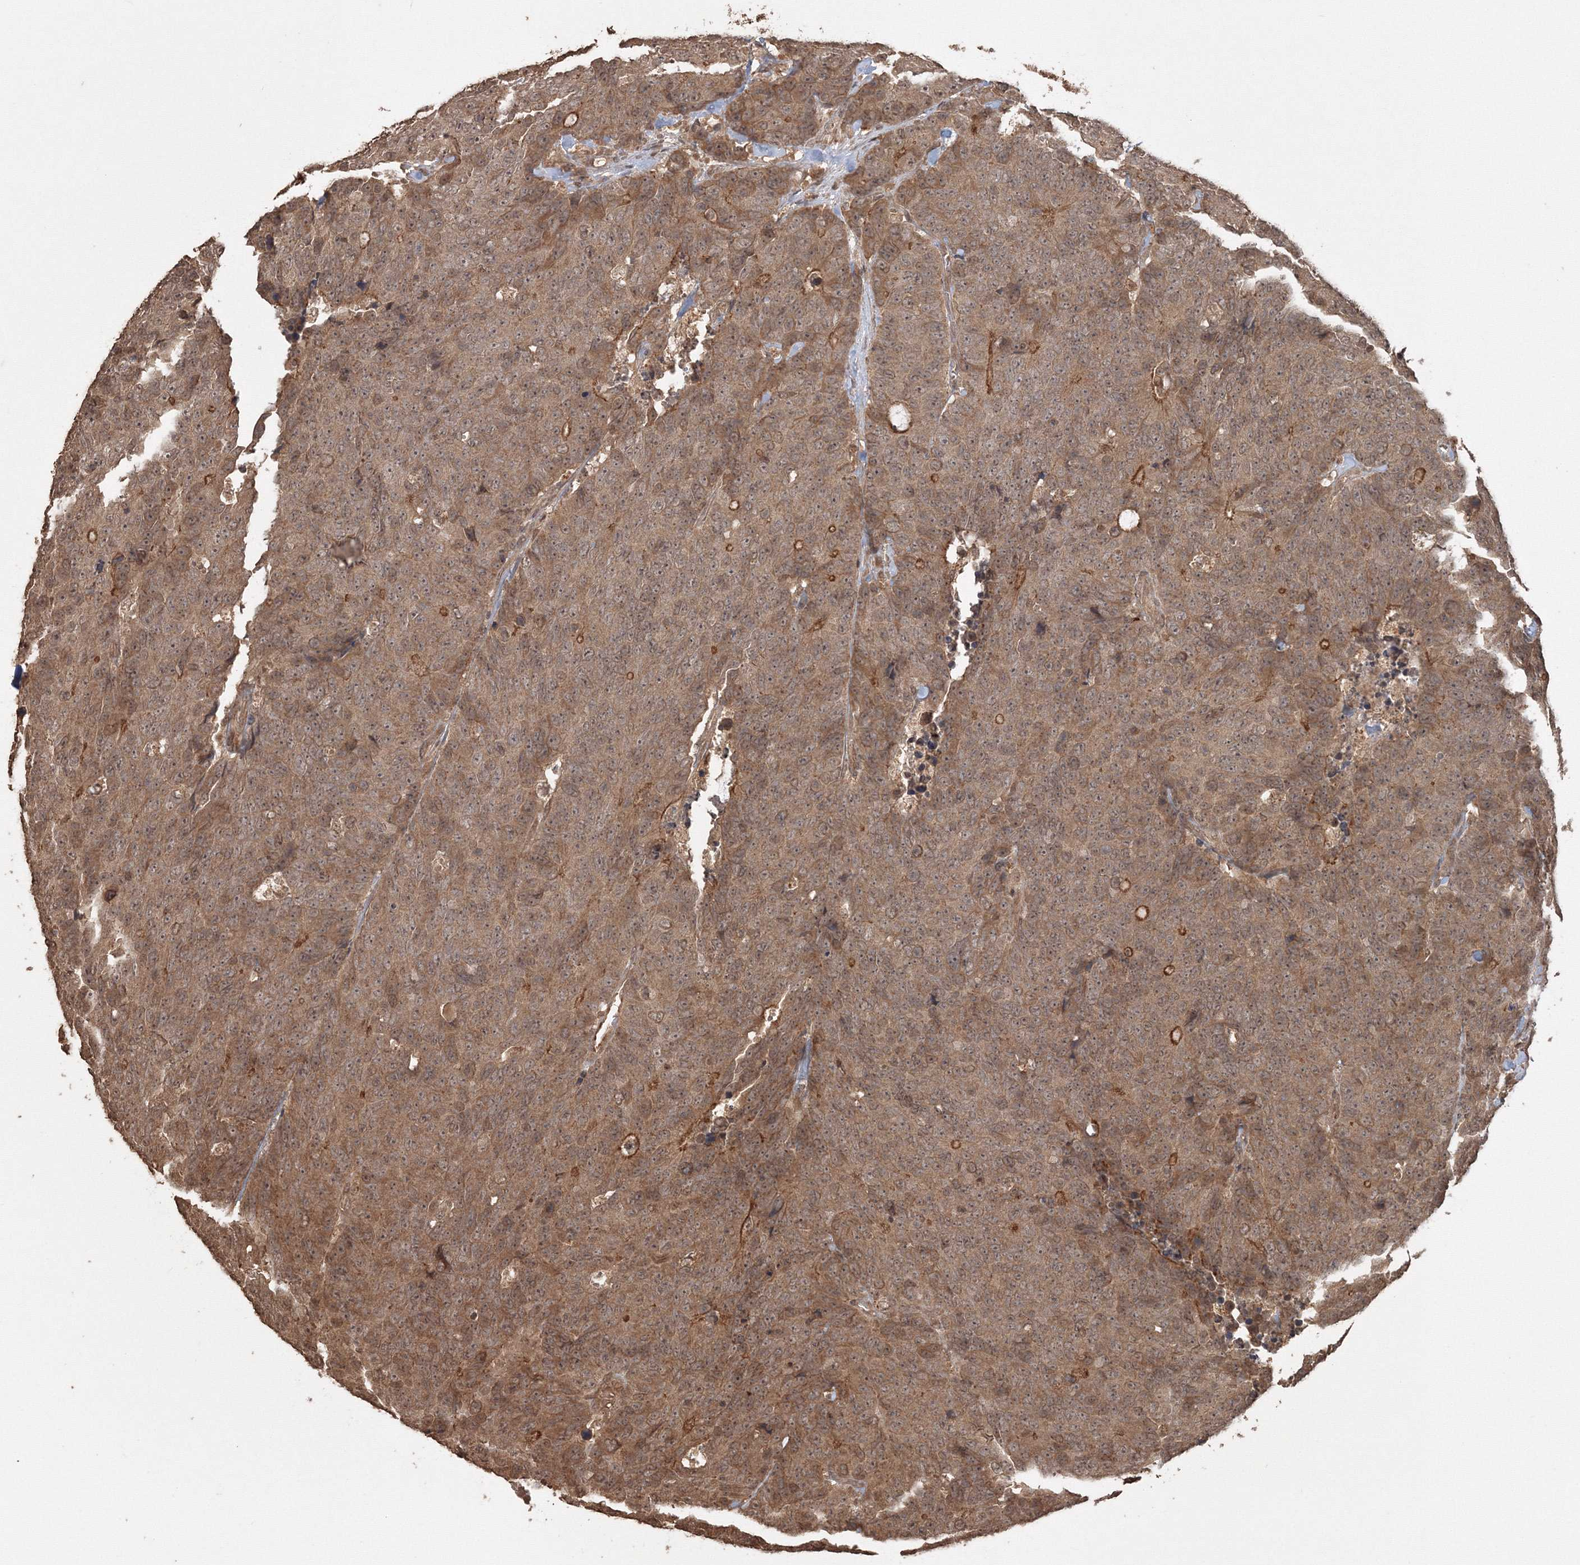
{"staining": {"intensity": "moderate", "quantity": ">75%", "location": "cytoplasmic/membranous"}, "tissue": "colorectal cancer", "cell_type": "Tumor cells", "image_type": "cancer", "snomed": [{"axis": "morphology", "description": "Adenocarcinoma, NOS"}, {"axis": "topography", "description": "Colon"}], "caption": "IHC (DAB) staining of human colorectal cancer (adenocarcinoma) shows moderate cytoplasmic/membranous protein staining in approximately >75% of tumor cells.", "gene": "CCDC122", "patient": {"sex": "female", "age": 86}}